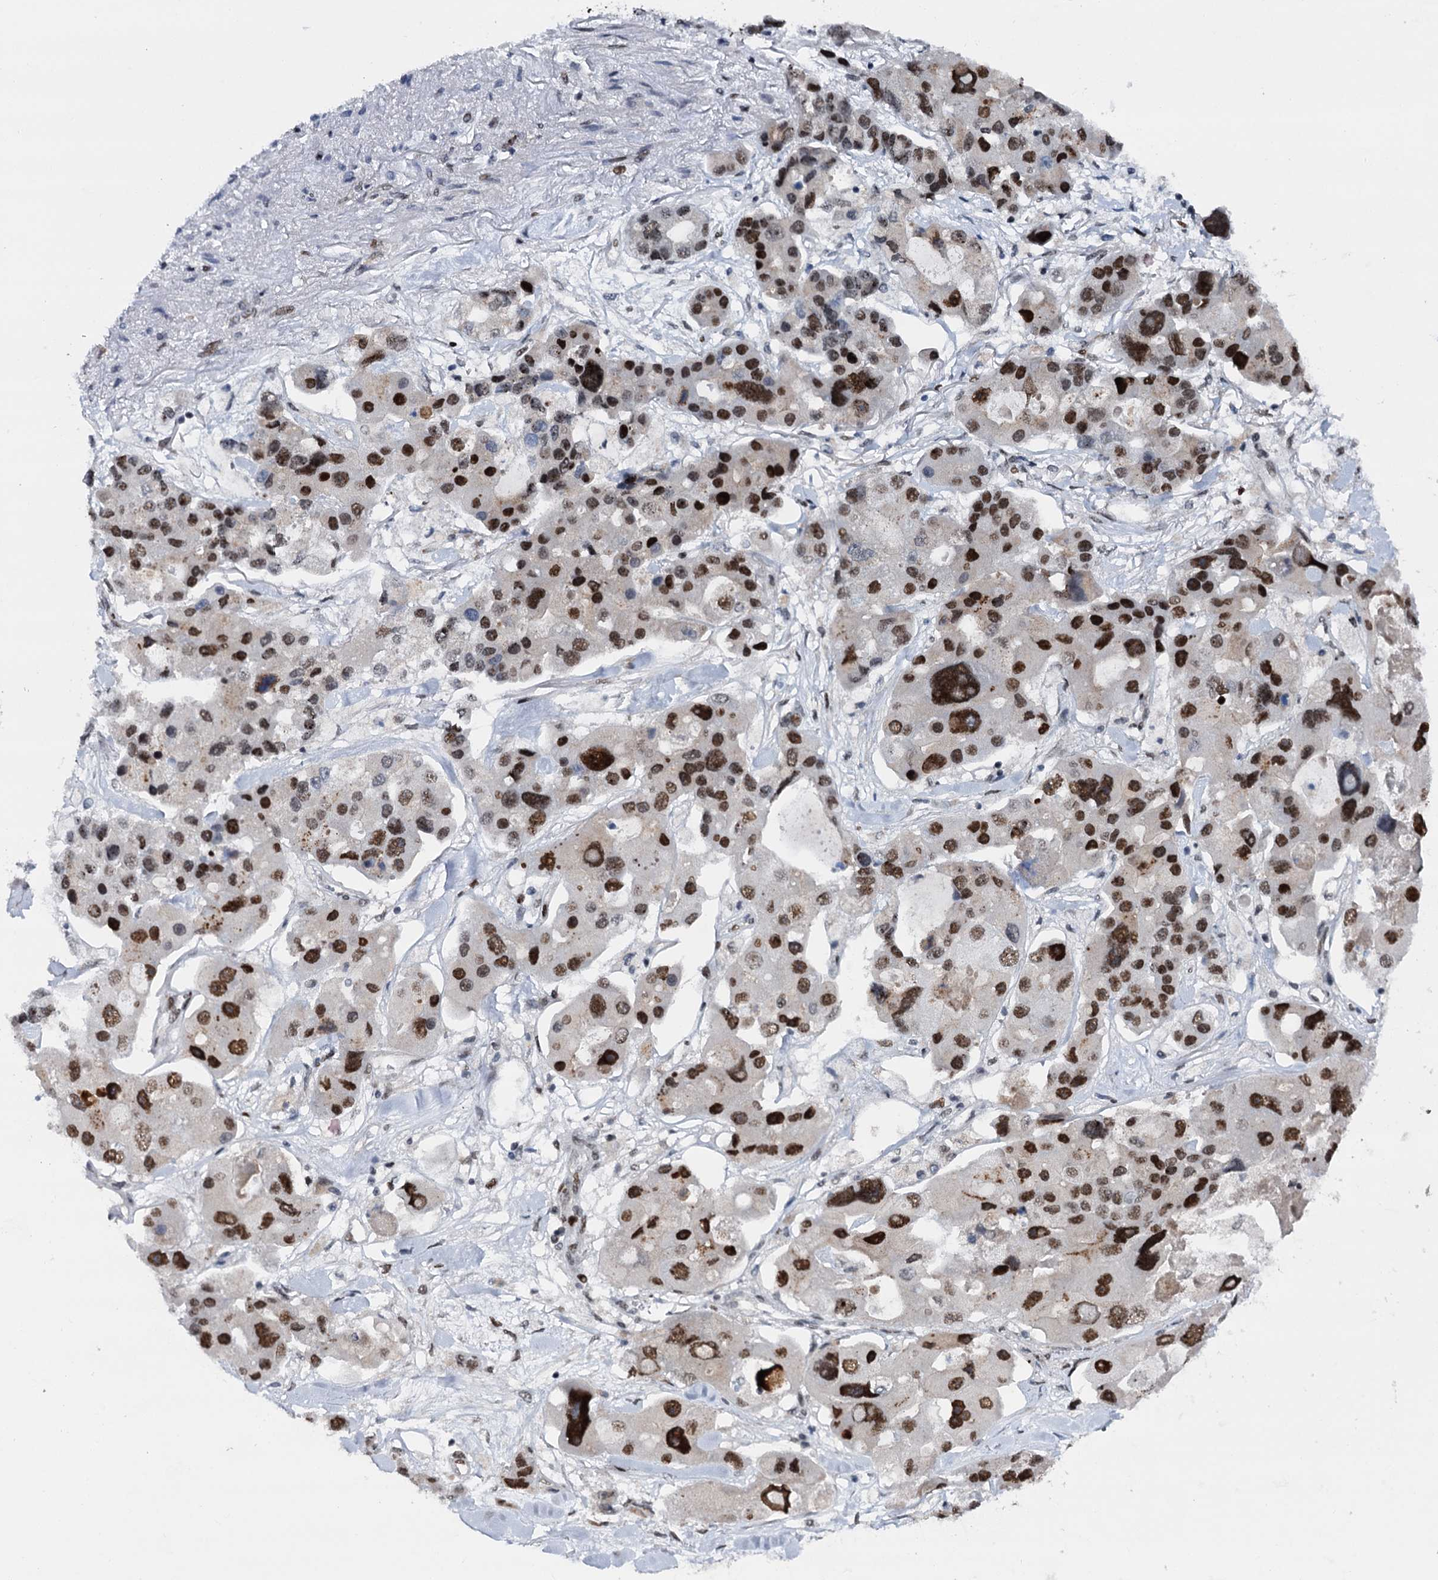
{"staining": {"intensity": "moderate", "quantity": ">75%", "location": "nuclear"}, "tissue": "lung cancer", "cell_type": "Tumor cells", "image_type": "cancer", "snomed": [{"axis": "morphology", "description": "Adenocarcinoma, NOS"}, {"axis": "topography", "description": "Lung"}], "caption": "An image of adenocarcinoma (lung) stained for a protein displays moderate nuclear brown staining in tumor cells. The staining was performed using DAB, with brown indicating positive protein expression. Nuclei are stained blue with hematoxylin.", "gene": "RUFY2", "patient": {"sex": "female", "age": 54}}